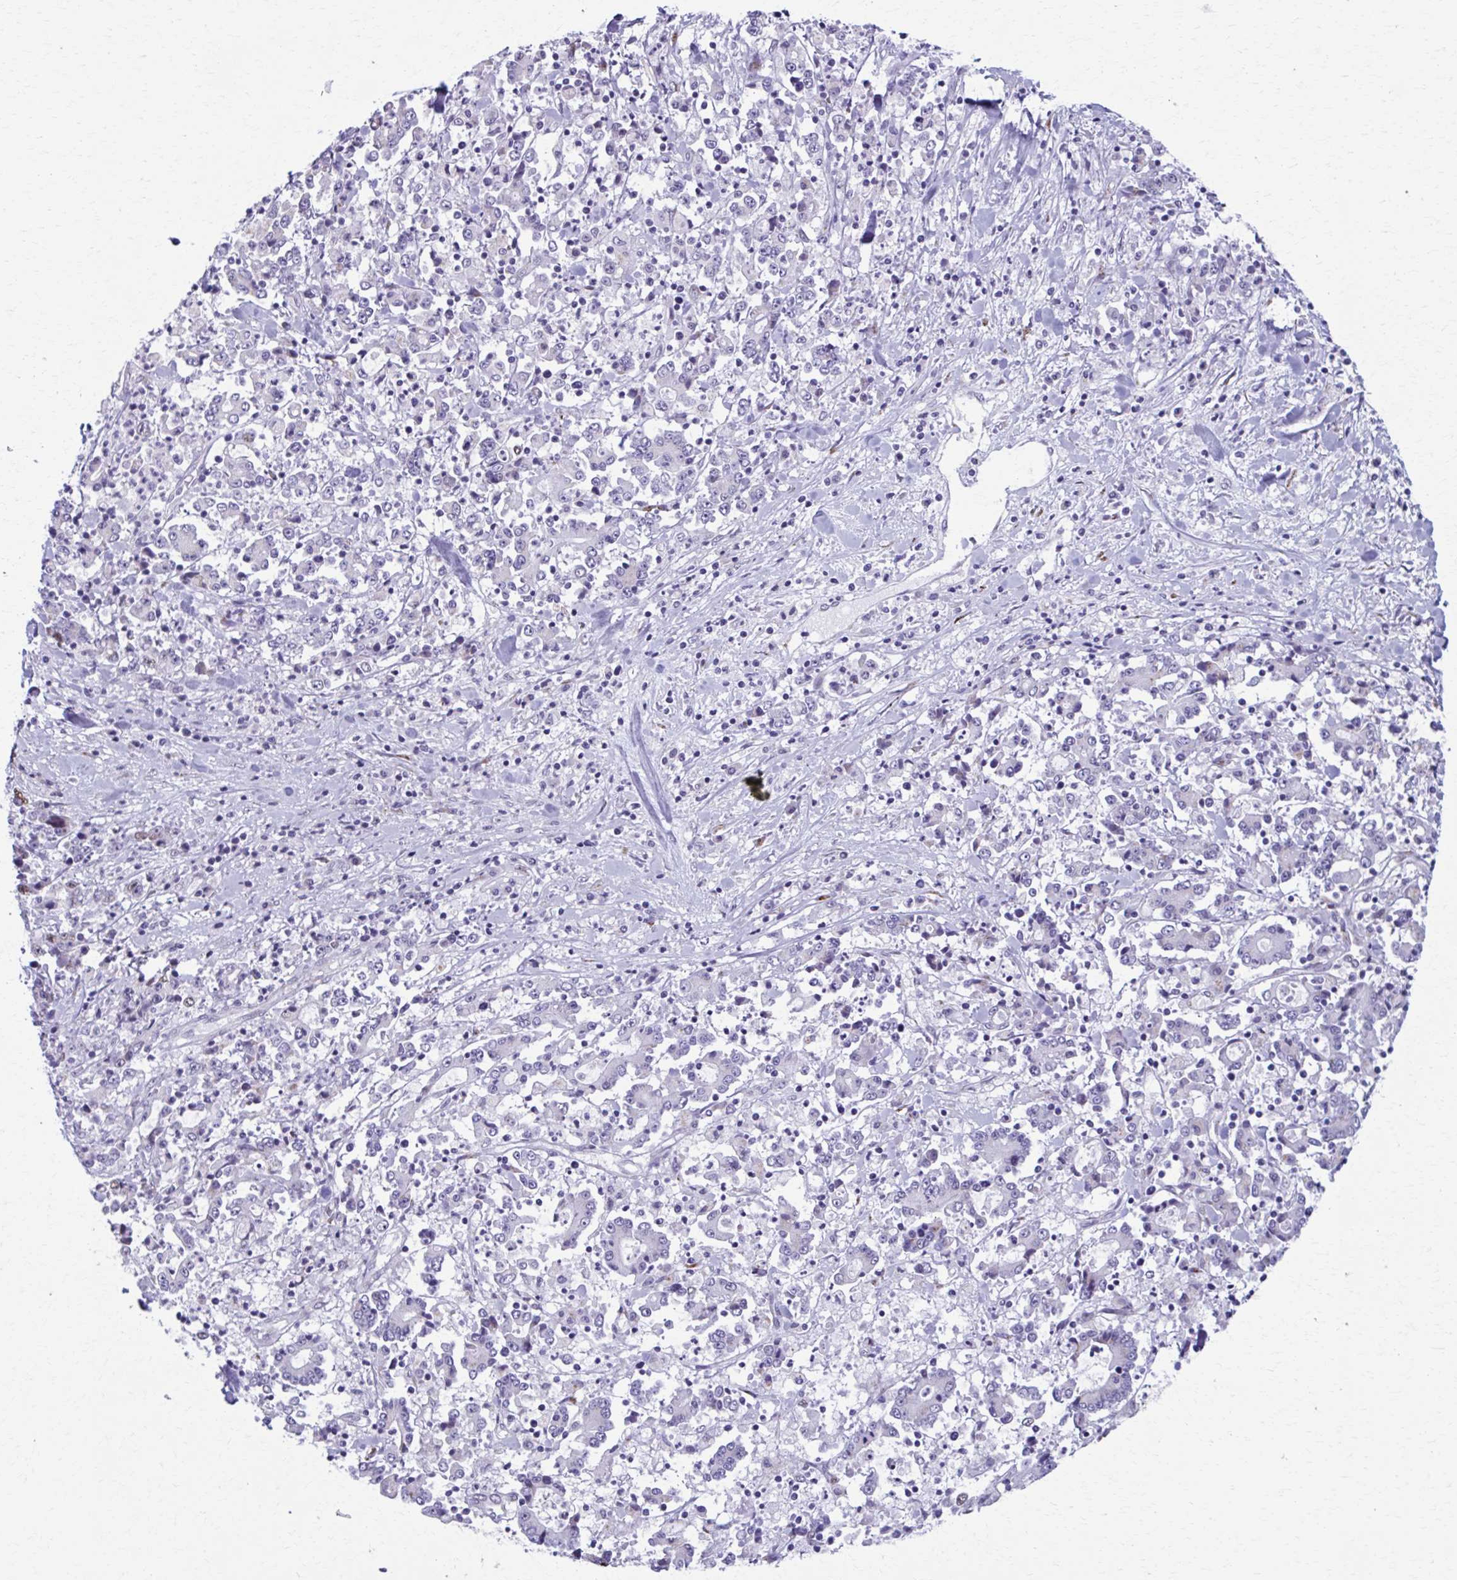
{"staining": {"intensity": "negative", "quantity": "none", "location": "none"}, "tissue": "stomach cancer", "cell_type": "Tumor cells", "image_type": "cancer", "snomed": [{"axis": "morphology", "description": "Adenocarcinoma, NOS"}, {"axis": "topography", "description": "Stomach, upper"}], "caption": "Human adenocarcinoma (stomach) stained for a protein using IHC reveals no positivity in tumor cells.", "gene": "ZNF682", "patient": {"sex": "male", "age": 68}}